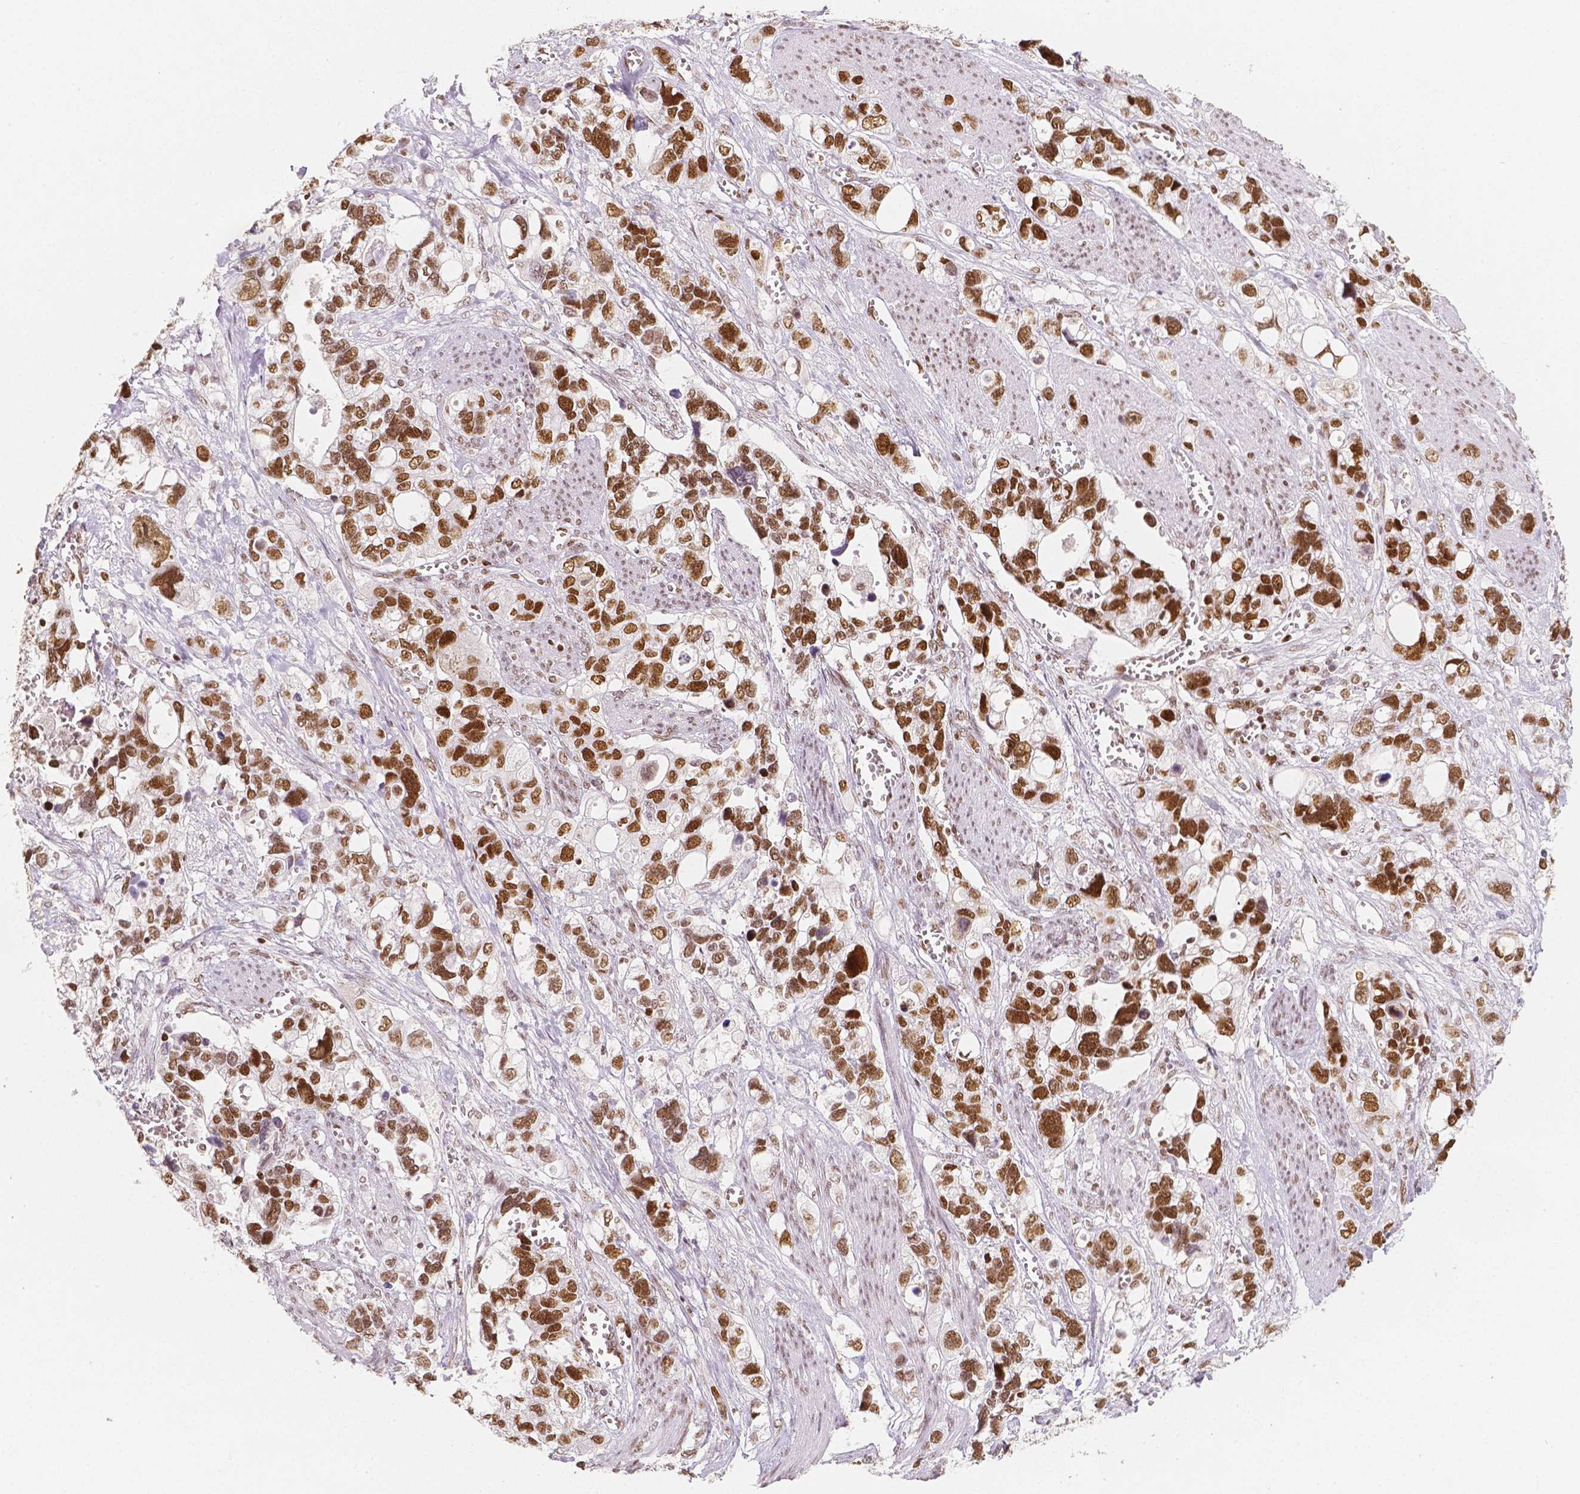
{"staining": {"intensity": "strong", "quantity": ">75%", "location": "nuclear"}, "tissue": "stomach cancer", "cell_type": "Tumor cells", "image_type": "cancer", "snomed": [{"axis": "morphology", "description": "Adenocarcinoma, NOS"}, {"axis": "topography", "description": "Stomach, upper"}], "caption": "A histopathology image showing strong nuclear staining in about >75% of tumor cells in adenocarcinoma (stomach), as visualized by brown immunohistochemical staining.", "gene": "HDAC1", "patient": {"sex": "female", "age": 81}}